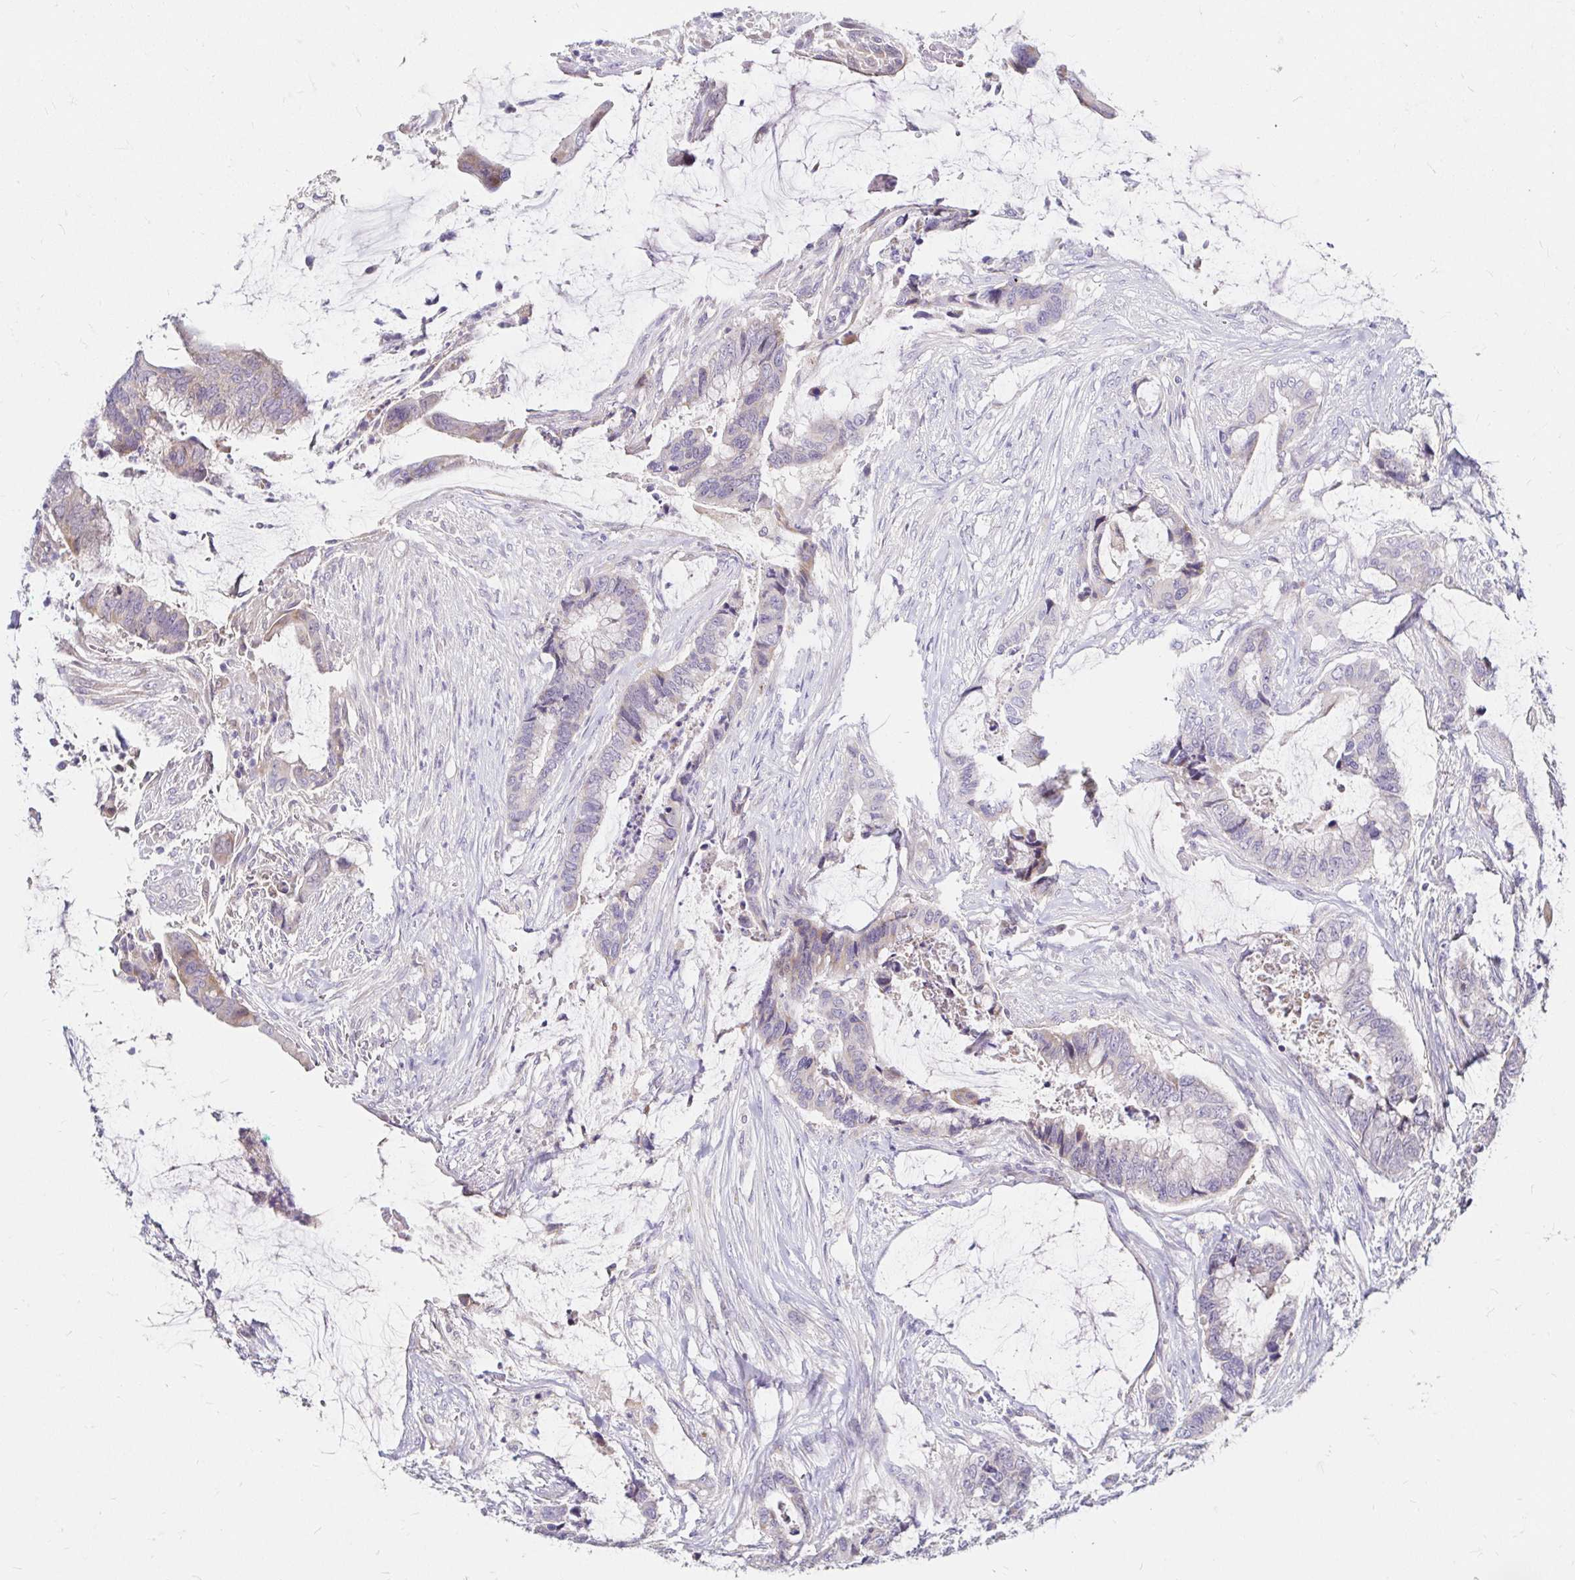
{"staining": {"intensity": "negative", "quantity": "none", "location": "none"}, "tissue": "colorectal cancer", "cell_type": "Tumor cells", "image_type": "cancer", "snomed": [{"axis": "morphology", "description": "Adenocarcinoma, NOS"}, {"axis": "topography", "description": "Rectum"}], "caption": "Adenocarcinoma (colorectal) was stained to show a protein in brown. There is no significant expression in tumor cells. (DAB immunohistochemistry (IHC) visualized using brightfield microscopy, high magnification).", "gene": "GUCY1A1", "patient": {"sex": "female", "age": 59}}